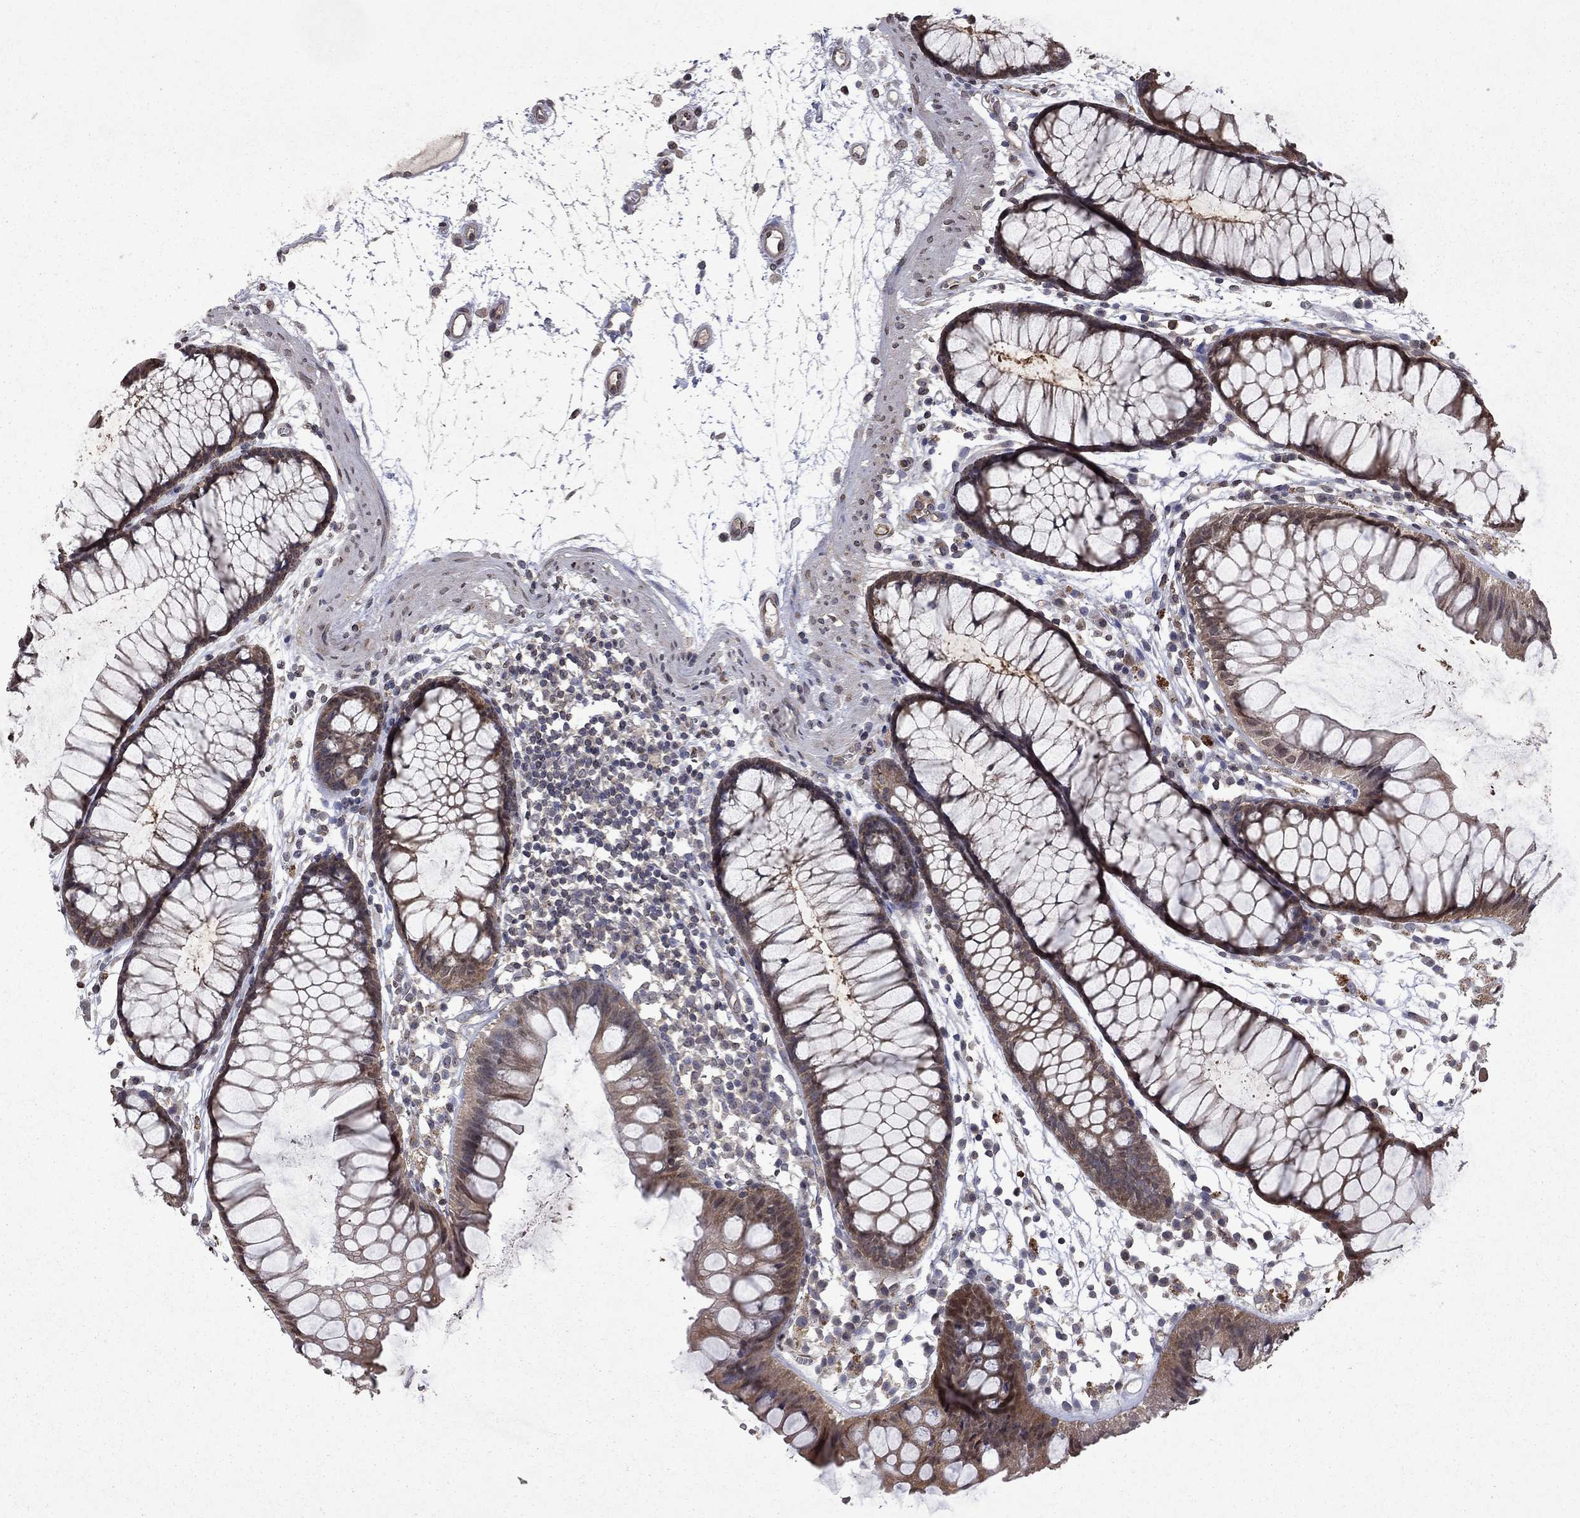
{"staining": {"intensity": "moderate", "quantity": "25%-75%", "location": "nuclear"}, "tissue": "colon", "cell_type": "Endothelial cells", "image_type": "normal", "snomed": [{"axis": "morphology", "description": "Normal tissue, NOS"}, {"axis": "morphology", "description": "Adenocarcinoma, NOS"}, {"axis": "topography", "description": "Colon"}], "caption": "IHC of unremarkable human colon exhibits medium levels of moderate nuclear staining in about 25%-75% of endothelial cells. The staining is performed using DAB brown chromogen to label protein expression. The nuclei are counter-stained blue using hematoxylin.", "gene": "TTC38", "patient": {"sex": "male", "age": 65}}